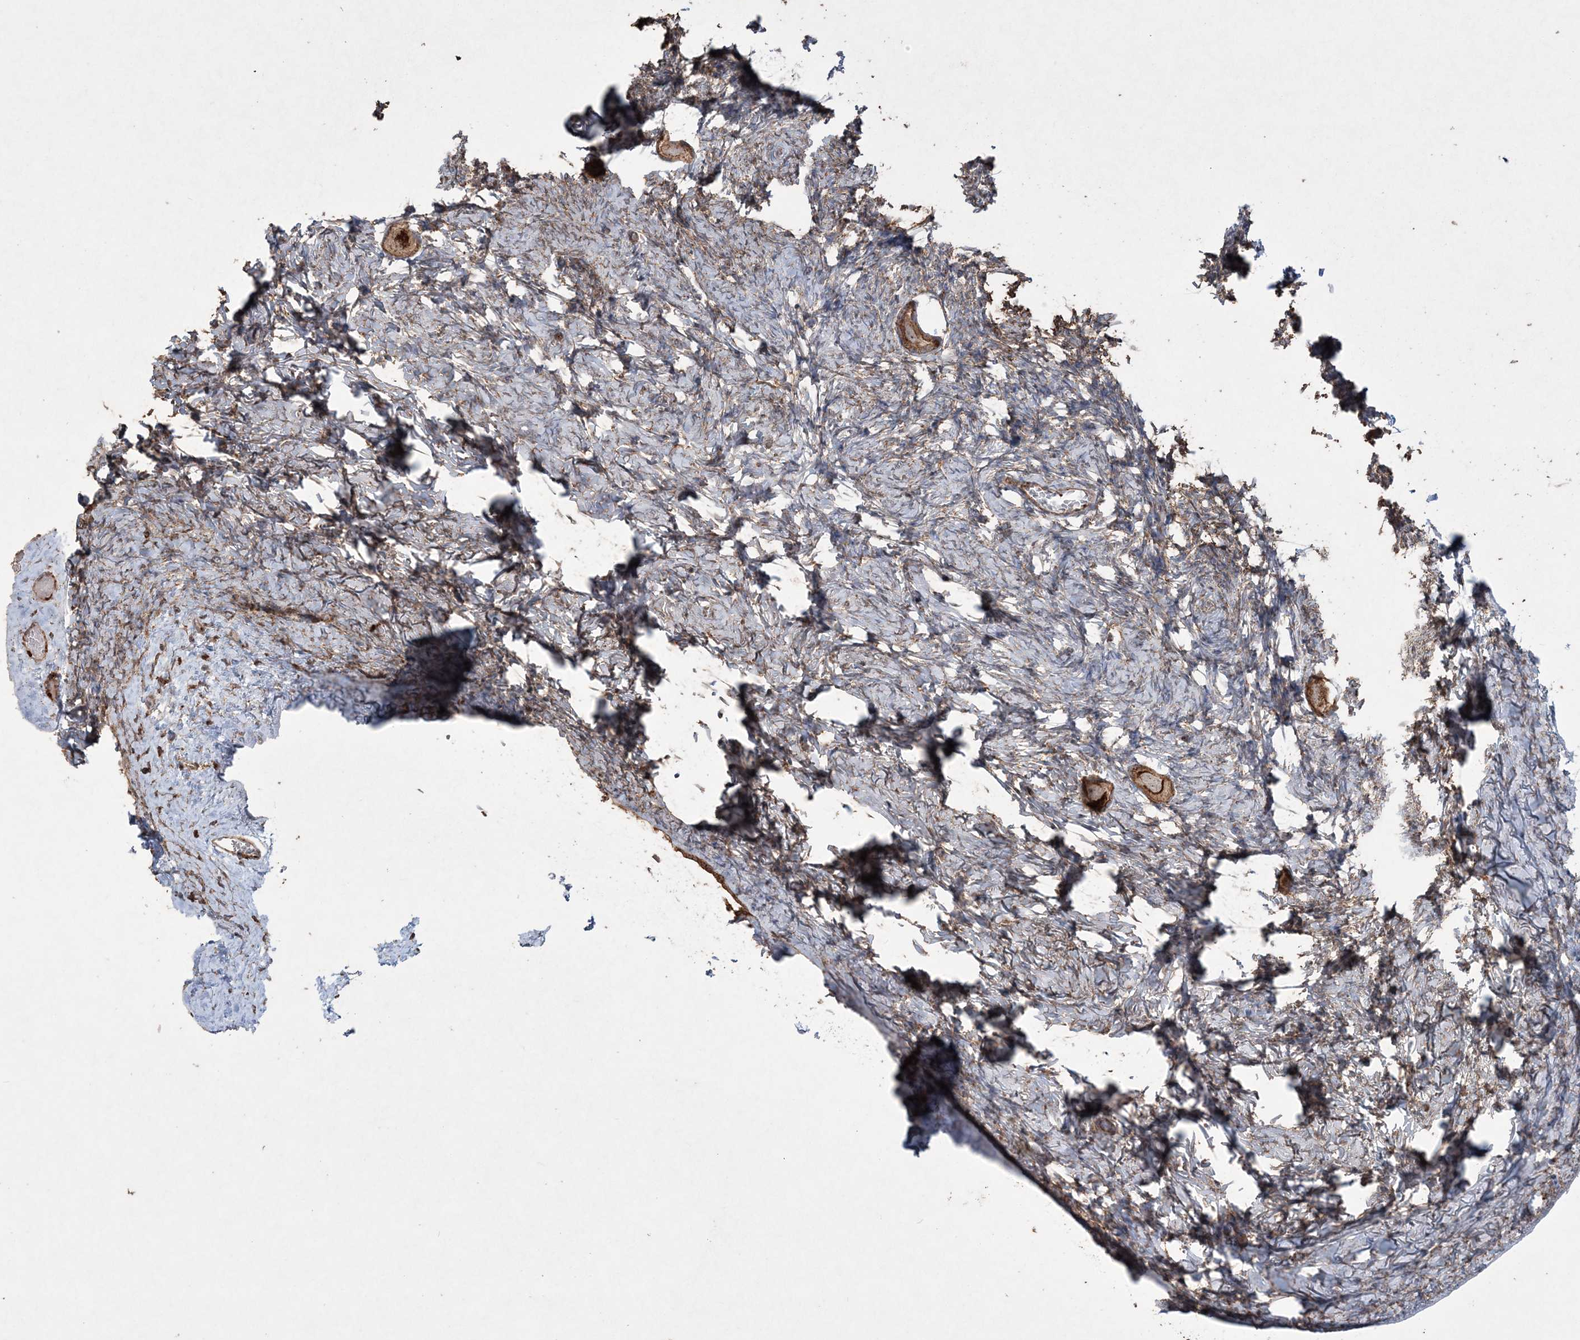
{"staining": {"intensity": "moderate", "quantity": ">75%", "location": "cytoplasmic/membranous"}, "tissue": "ovary", "cell_type": "Follicle cells", "image_type": "normal", "snomed": [{"axis": "morphology", "description": "Normal tissue, NOS"}, {"axis": "topography", "description": "Ovary"}], "caption": "This histopathology image exhibits immunohistochemistry (IHC) staining of normal ovary, with medium moderate cytoplasmic/membranous positivity in approximately >75% of follicle cells.", "gene": "TTC7A", "patient": {"sex": "female", "age": 27}}